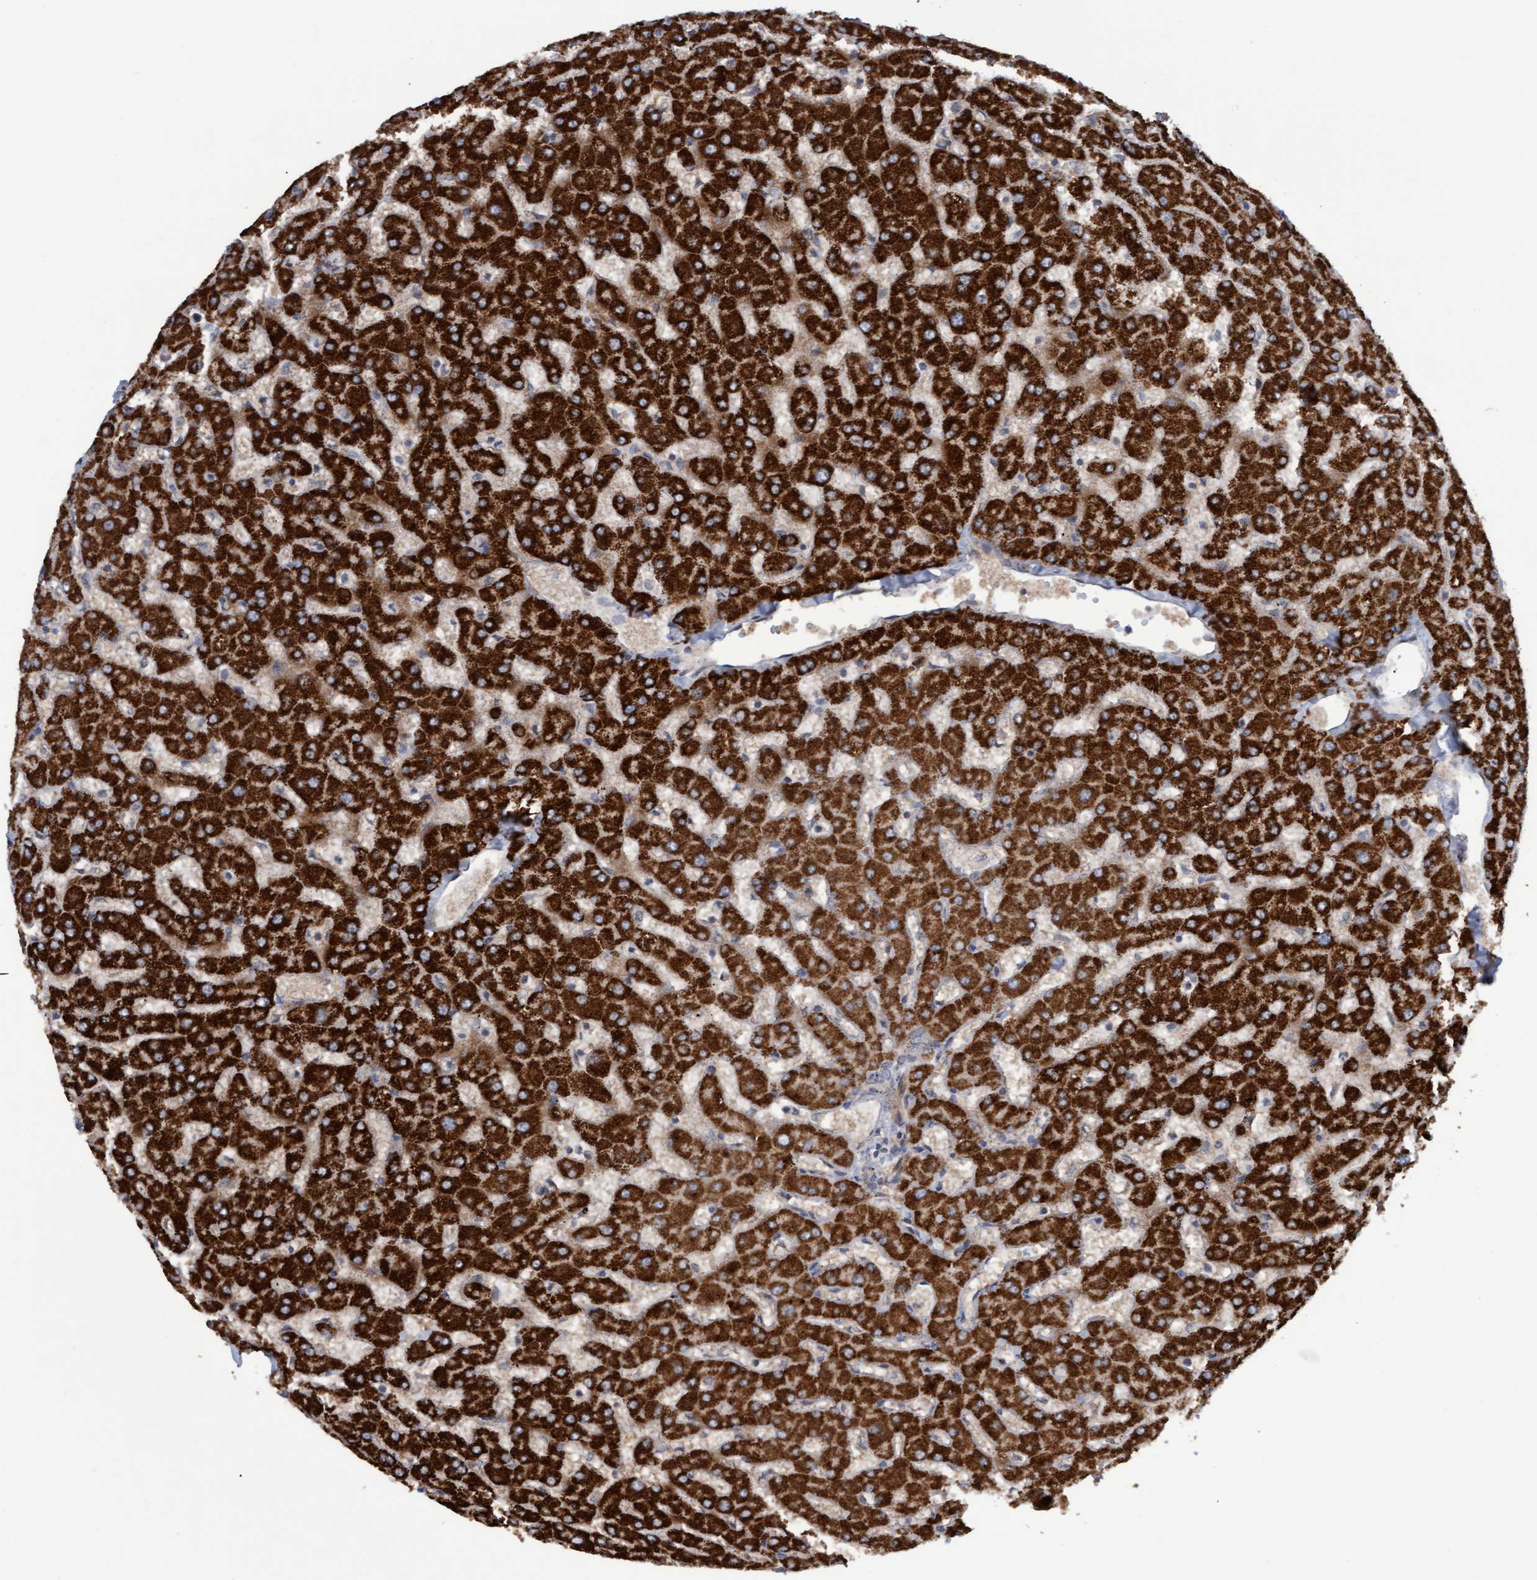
{"staining": {"intensity": "negative", "quantity": "none", "location": "none"}, "tissue": "liver", "cell_type": "Cholangiocytes", "image_type": "normal", "snomed": [{"axis": "morphology", "description": "Normal tissue, NOS"}, {"axis": "topography", "description": "Liver"}], "caption": "Immunohistochemistry (IHC) micrograph of normal liver stained for a protein (brown), which demonstrates no positivity in cholangiocytes. (DAB immunohistochemistry, high magnification).", "gene": "MGLL", "patient": {"sex": "female", "age": 63}}